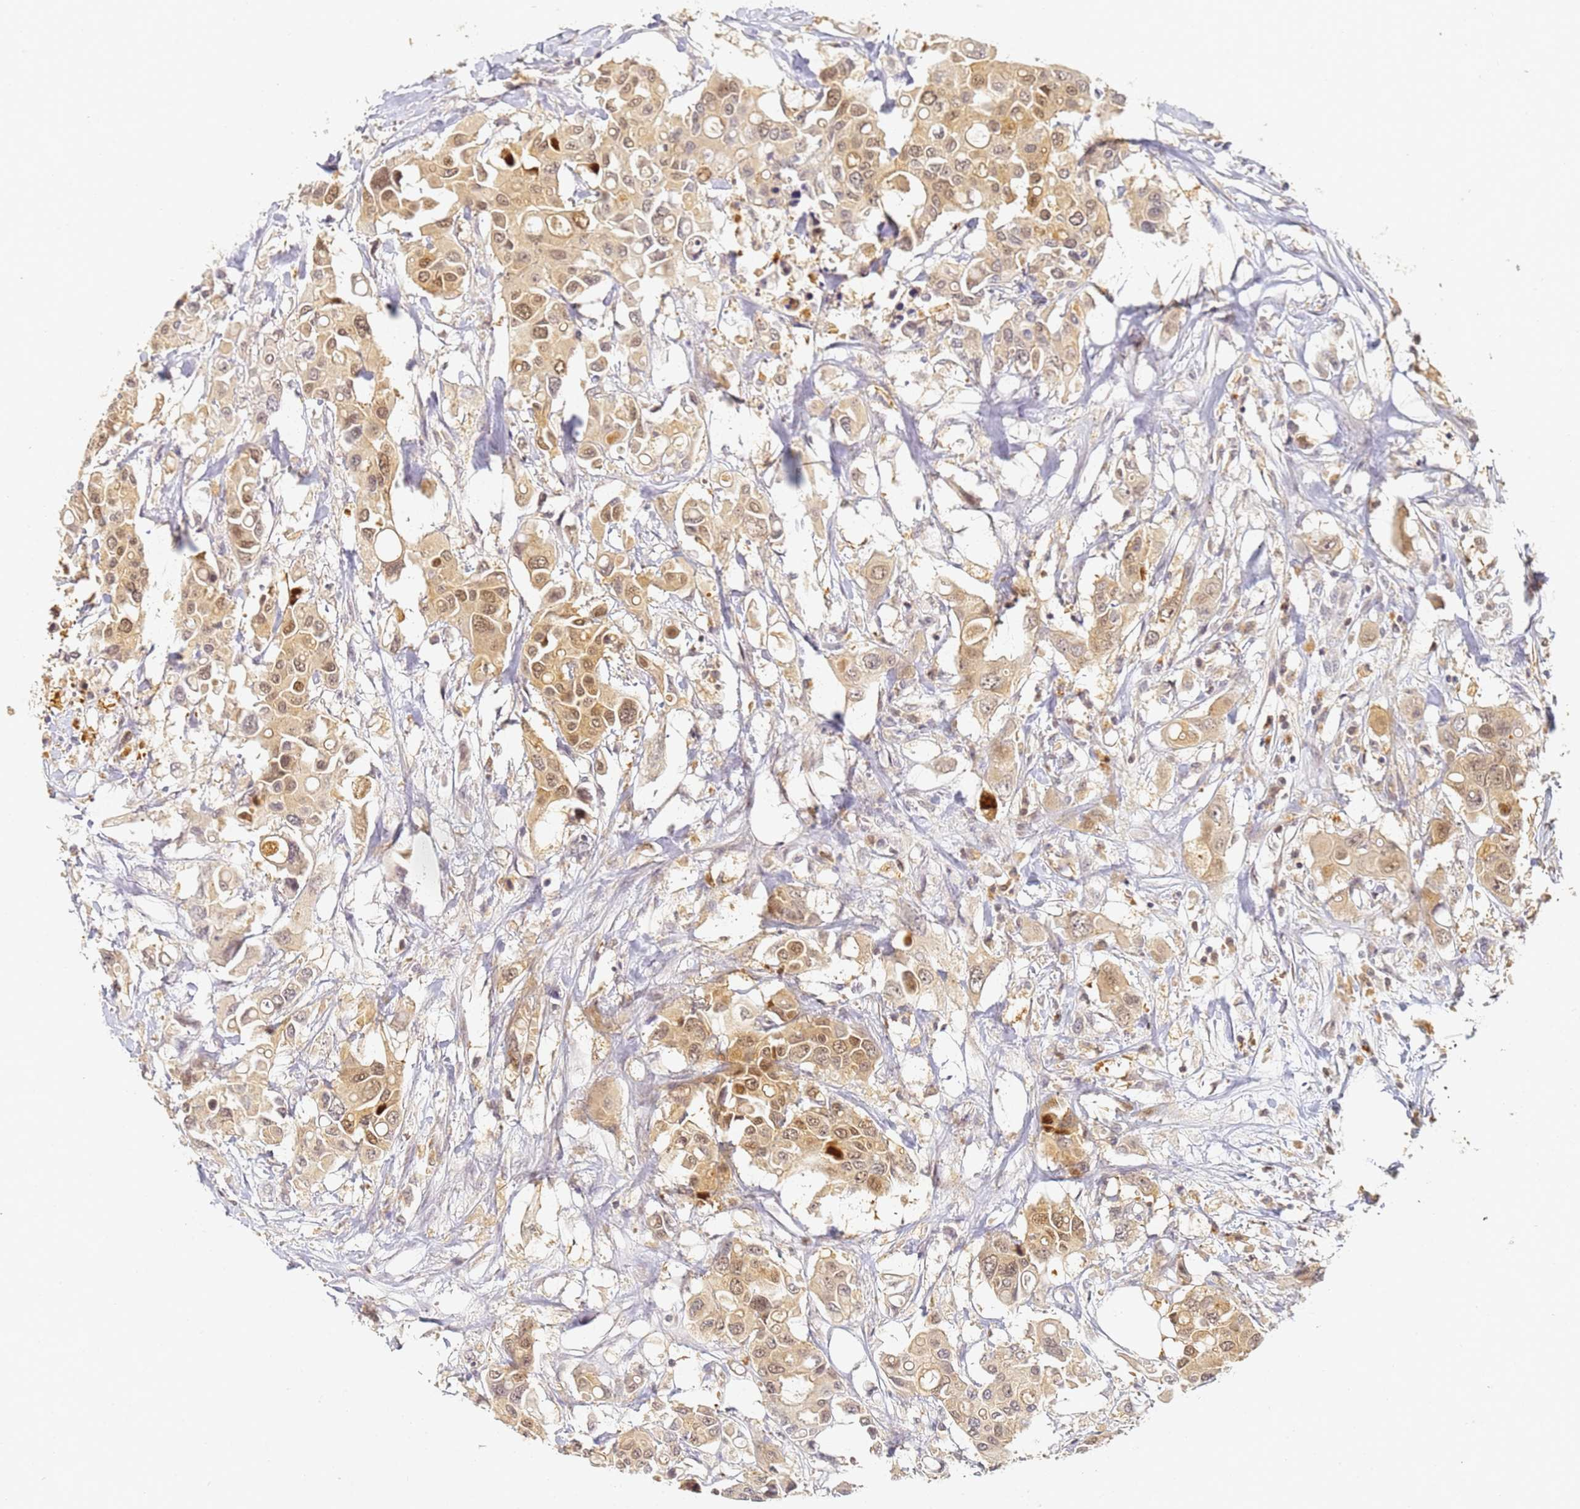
{"staining": {"intensity": "moderate", "quantity": ">75%", "location": "cytoplasmic/membranous,nuclear"}, "tissue": "colorectal cancer", "cell_type": "Tumor cells", "image_type": "cancer", "snomed": [{"axis": "morphology", "description": "Adenocarcinoma, NOS"}, {"axis": "topography", "description": "Colon"}], "caption": "A high-resolution micrograph shows IHC staining of colorectal cancer, which displays moderate cytoplasmic/membranous and nuclear positivity in approximately >75% of tumor cells.", "gene": "HMCES", "patient": {"sex": "male", "age": 77}}